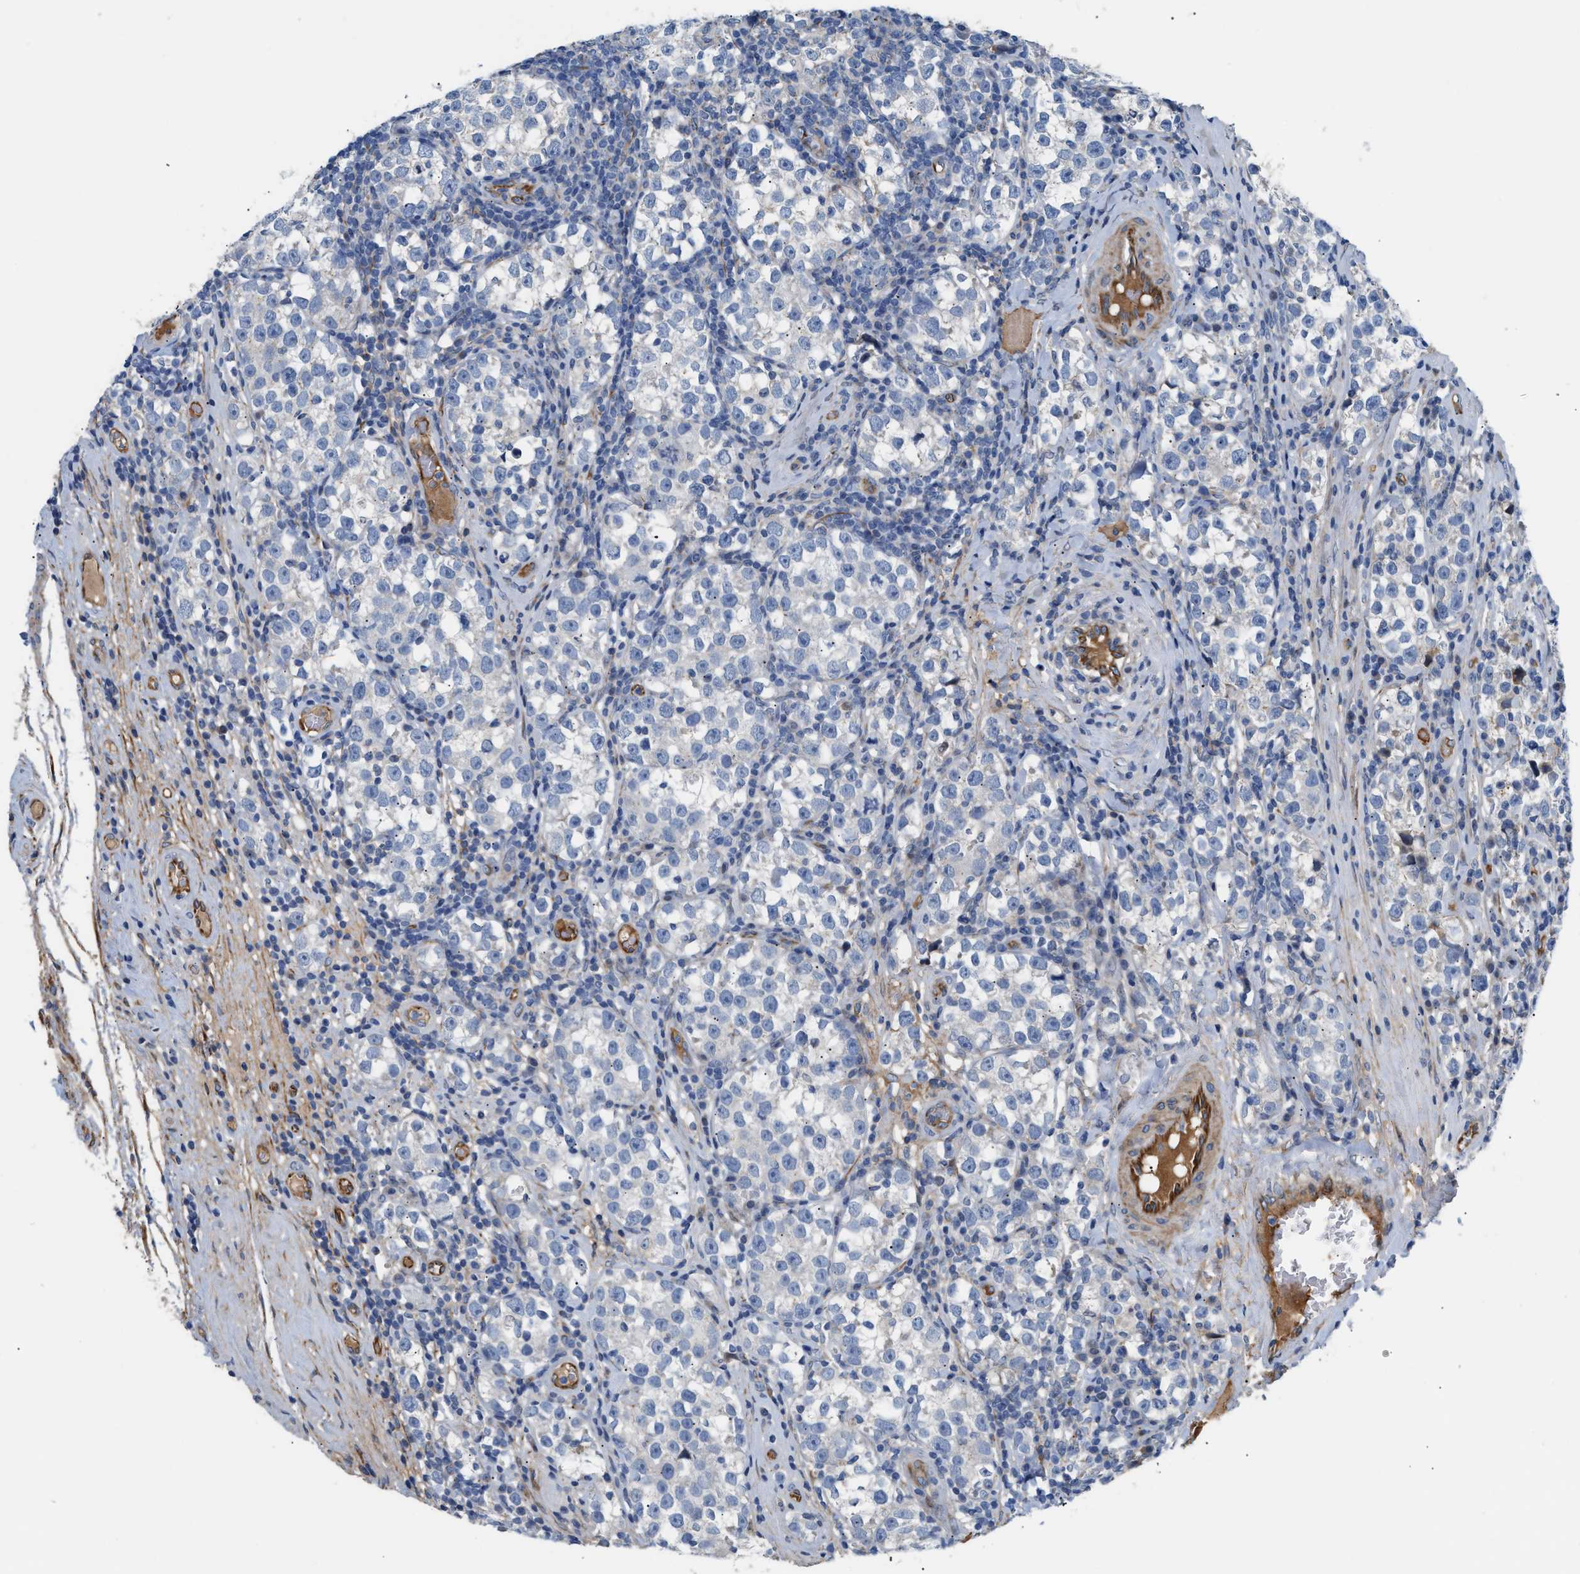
{"staining": {"intensity": "negative", "quantity": "none", "location": "none"}, "tissue": "testis cancer", "cell_type": "Tumor cells", "image_type": "cancer", "snomed": [{"axis": "morphology", "description": "Normal tissue, NOS"}, {"axis": "morphology", "description": "Seminoma, NOS"}, {"axis": "topography", "description": "Testis"}], "caption": "The image displays no significant positivity in tumor cells of seminoma (testis).", "gene": "TFPI", "patient": {"sex": "male", "age": 43}}